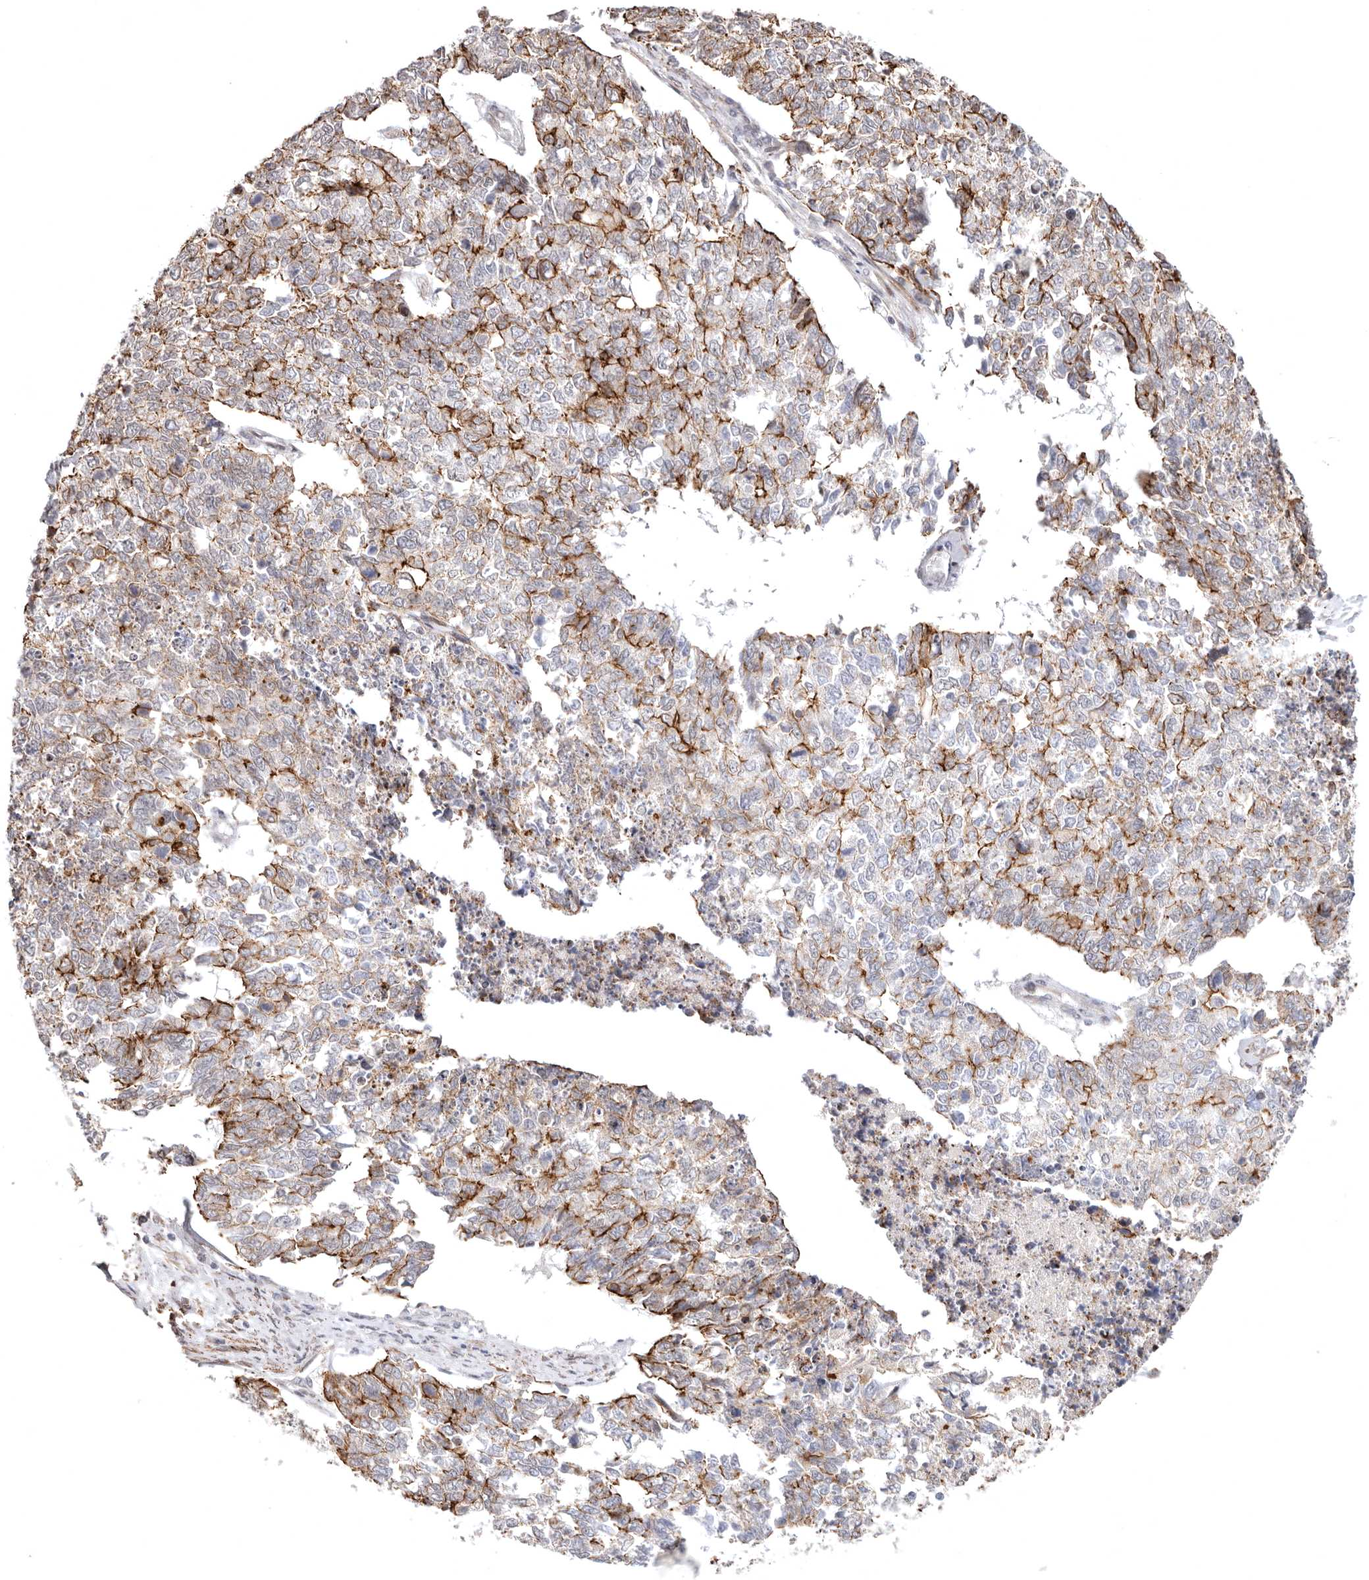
{"staining": {"intensity": "moderate", "quantity": "25%-75%", "location": "cytoplasmic/membranous"}, "tissue": "cervical cancer", "cell_type": "Tumor cells", "image_type": "cancer", "snomed": [{"axis": "morphology", "description": "Squamous cell carcinoma, NOS"}, {"axis": "topography", "description": "Cervix"}], "caption": "Immunohistochemical staining of cervical squamous cell carcinoma reveals medium levels of moderate cytoplasmic/membranous expression in approximately 25%-75% of tumor cells. The staining was performed using DAB (3,3'-diaminobenzidine), with brown indicating positive protein expression. Nuclei are stained blue with hematoxylin.", "gene": "SZT2", "patient": {"sex": "female", "age": 63}}